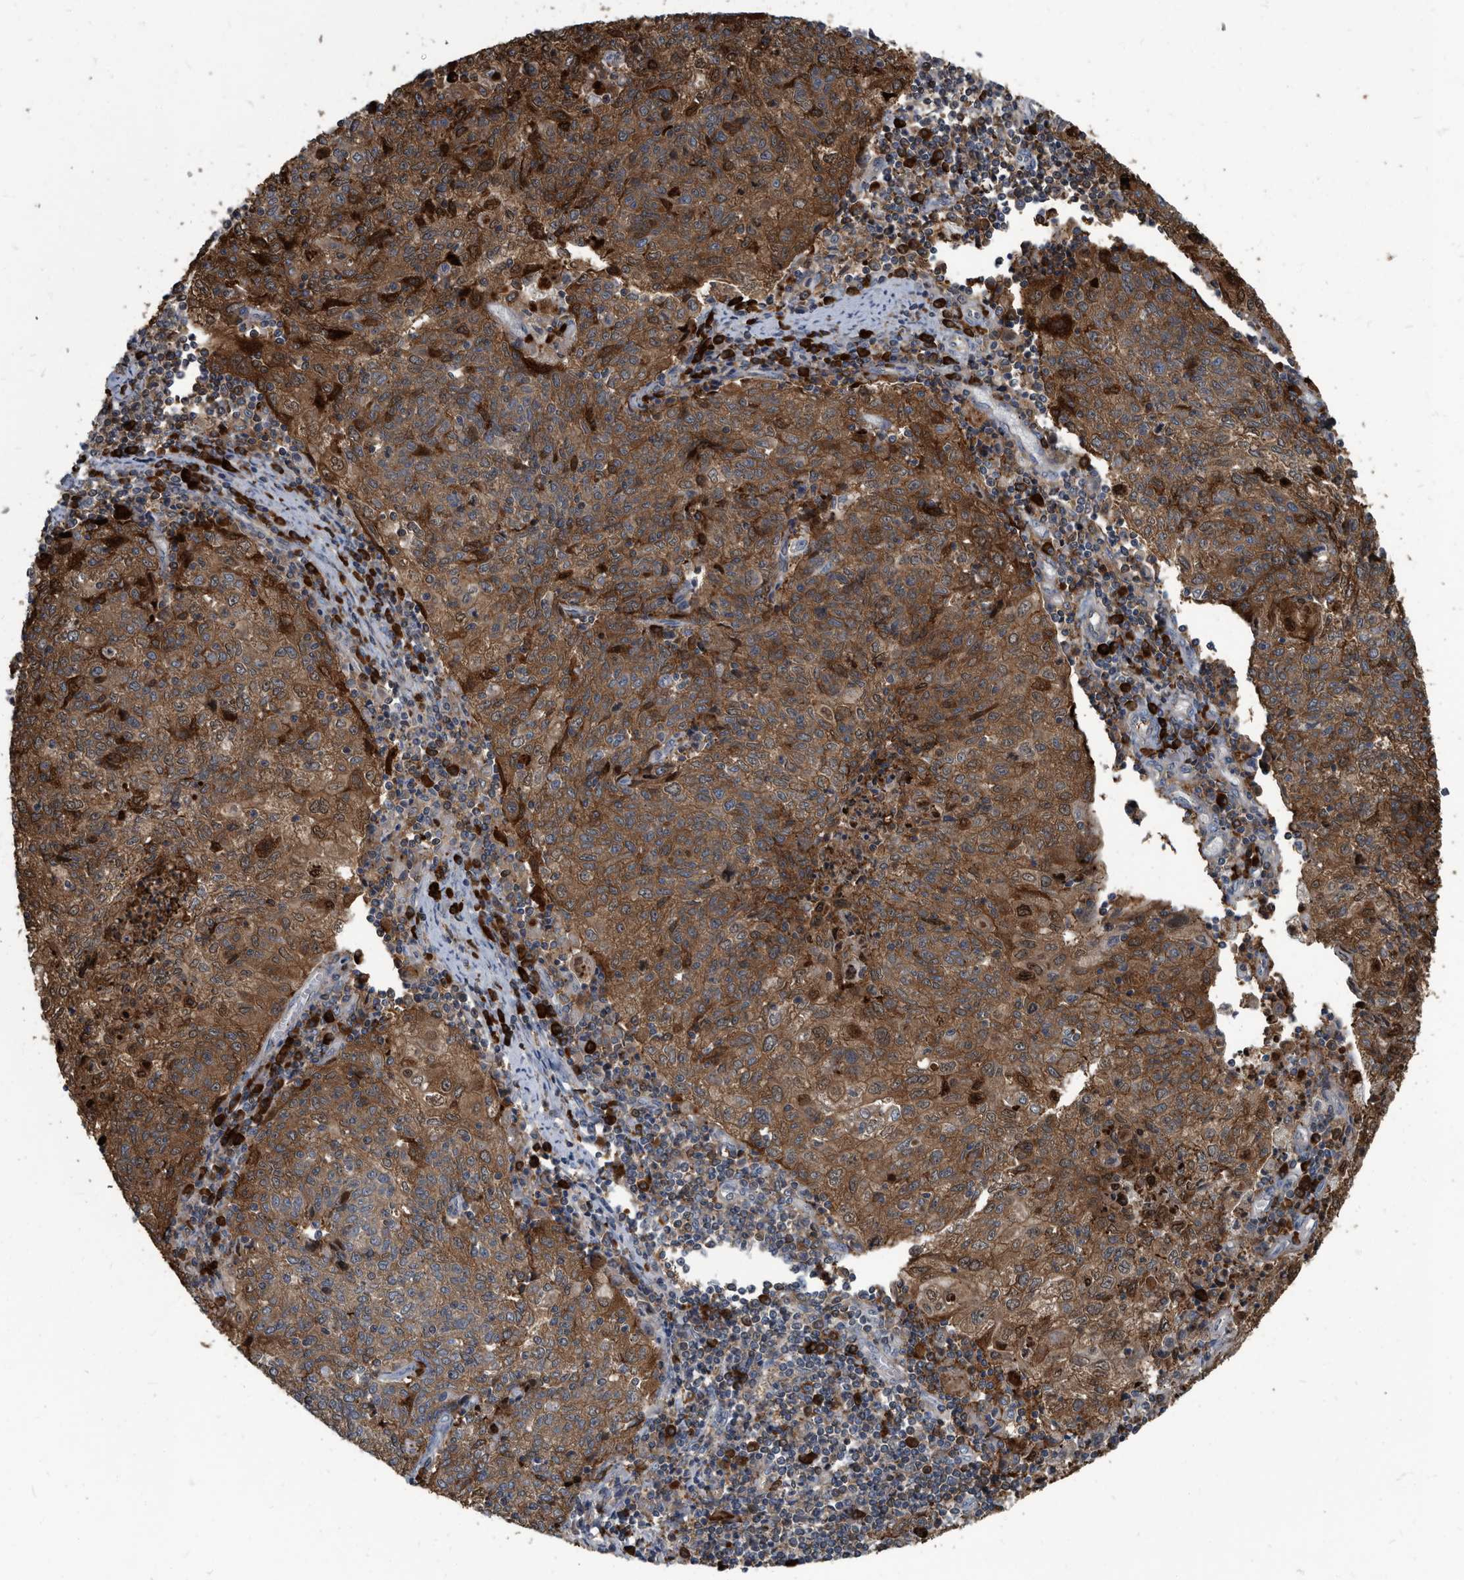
{"staining": {"intensity": "strong", "quantity": ">75%", "location": "cytoplasmic/membranous"}, "tissue": "cervical cancer", "cell_type": "Tumor cells", "image_type": "cancer", "snomed": [{"axis": "morphology", "description": "Squamous cell carcinoma, NOS"}, {"axis": "topography", "description": "Cervix"}], "caption": "Cervical cancer (squamous cell carcinoma) stained with DAB (3,3'-diaminobenzidine) immunohistochemistry (IHC) reveals high levels of strong cytoplasmic/membranous expression in about >75% of tumor cells.", "gene": "CDV3", "patient": {"sex": "female", "age": 48}}